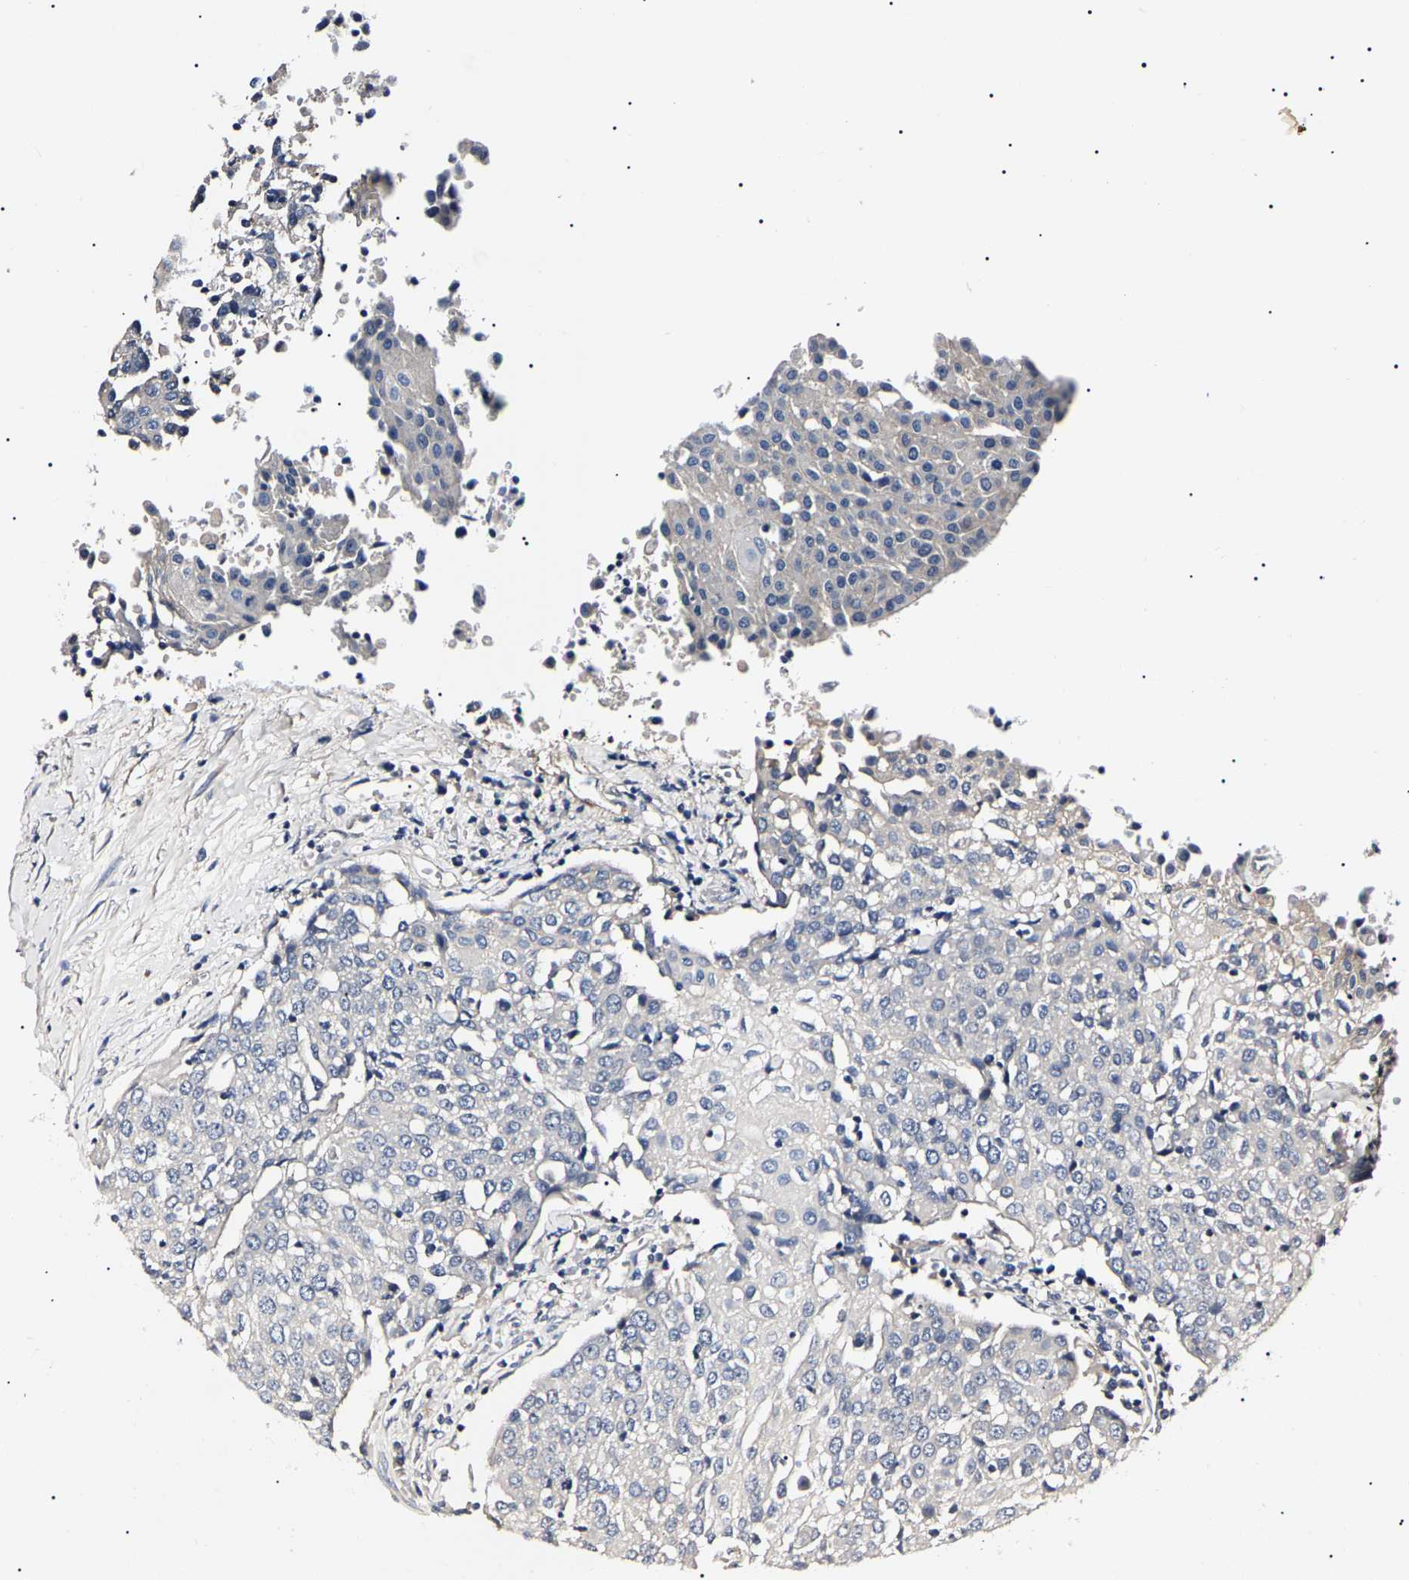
{"staining": {"intensity": "negative", "quantity": "none", "location": "none"}, "tissue": "urothelial cancer", "cell_type": "Tumor cells", "image_type": "cancer", "snomed": [{"axis": "morphology", "description": "Urothelial carcinoma, High grade"}, {"axis": "topography", "description": "Urinary bladder"}], "caption": "Image shows no protein positivity in tumor cells of high-grade urothelial carcinoma tissue. (DAB immunohistochemistry visualized using brightfield microscopy, high magnification).", "gene": "KLHL42", "patient": {"sex": "female", "age": 85}}